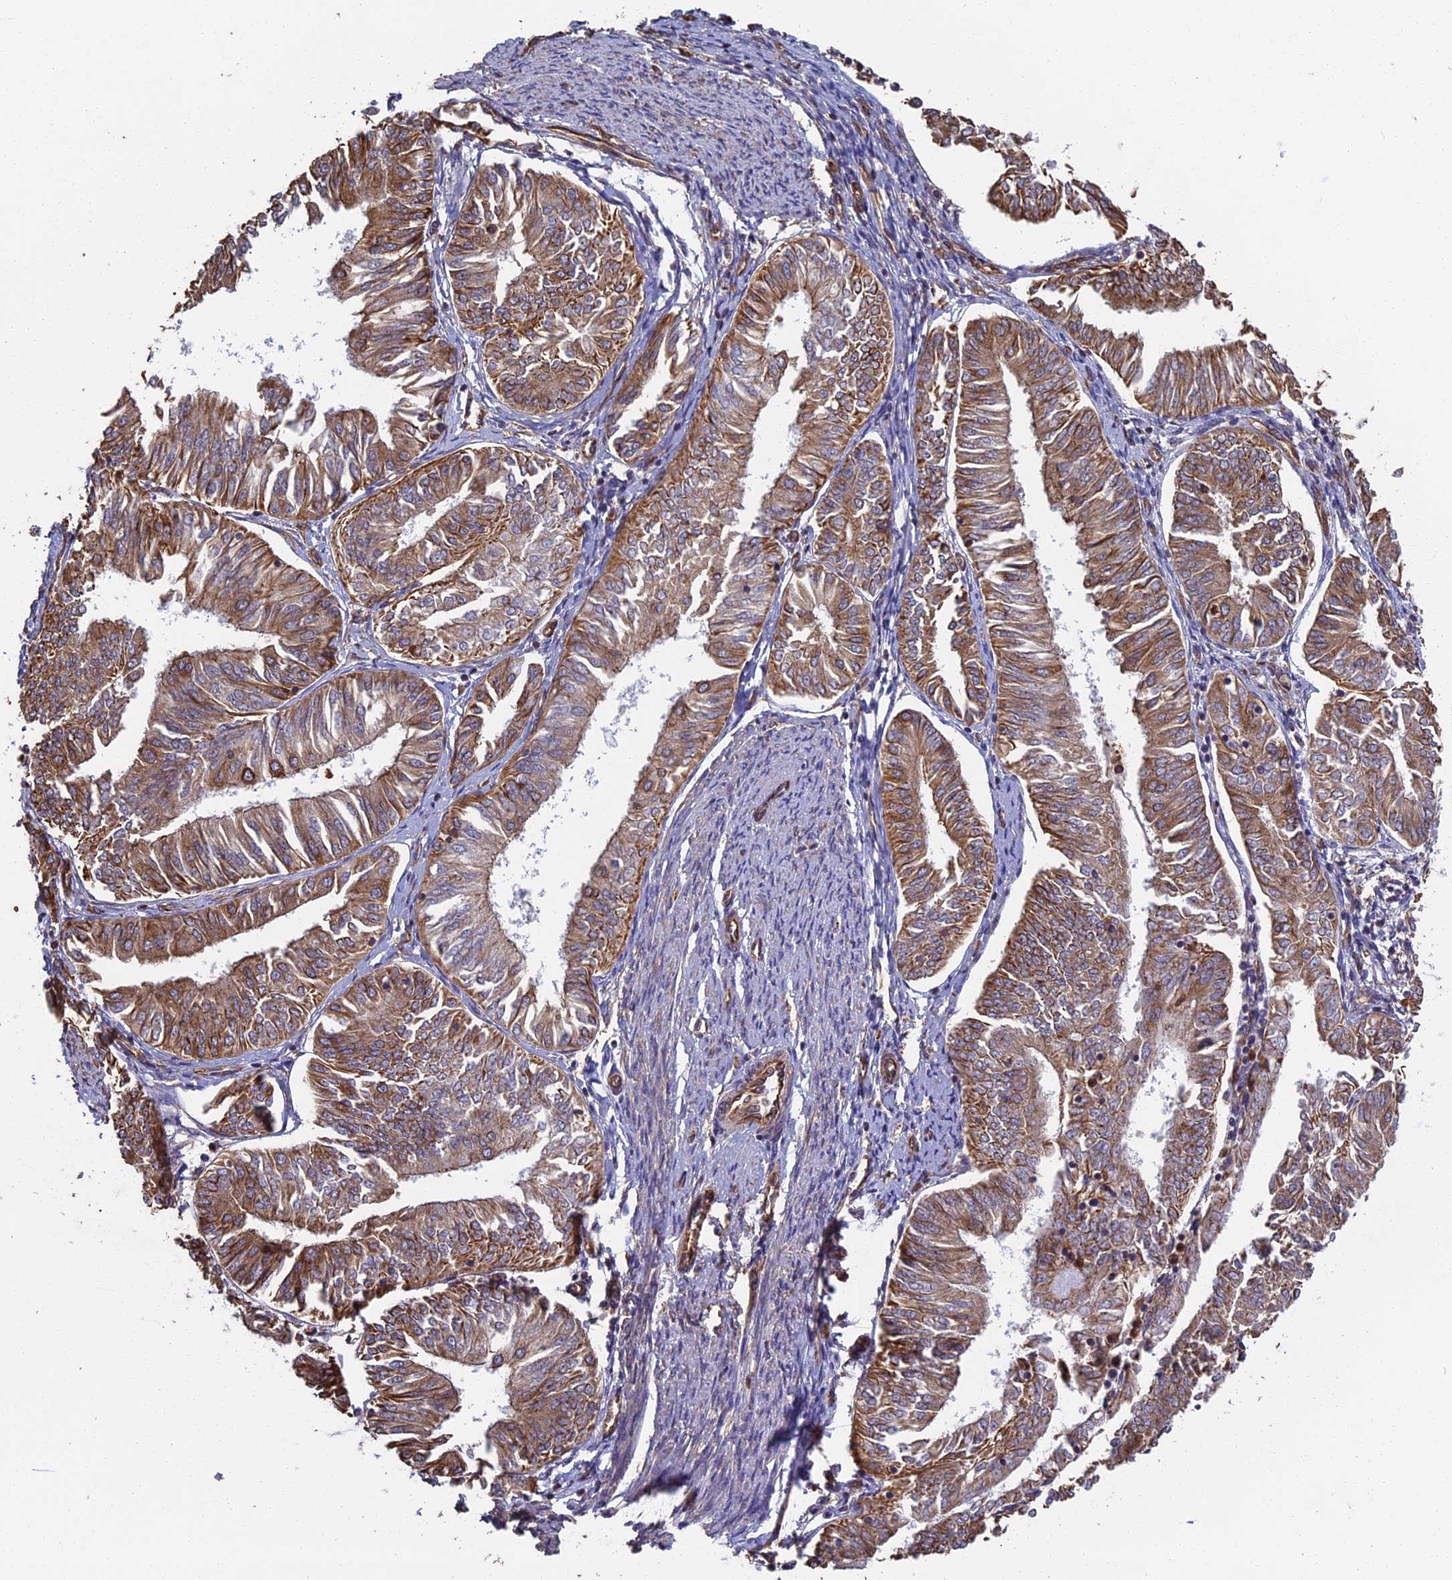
{"staining": {"intensity": "moderate", "quantity": "25%-75%", "location": "cytoplasmic/membranous"}, "tissue": "endometrial cancer", "cell_type": "Tumor cells", "image_type": "cancer", "snomed": [{"axis": "morphology", "description": "Adenocarcinoma, NOS"}, {"axis": "topography", "description": "Endometrium"}], "caption": "Human endometrial adenocarcinoma stained for a protein (brown) exhibits moderate cytoplasmic/membranous positive staining in approximately 25%-75% of tumor cells.", "gene": "CCDC124", "patient": {"sex": "female", "age": 58}}